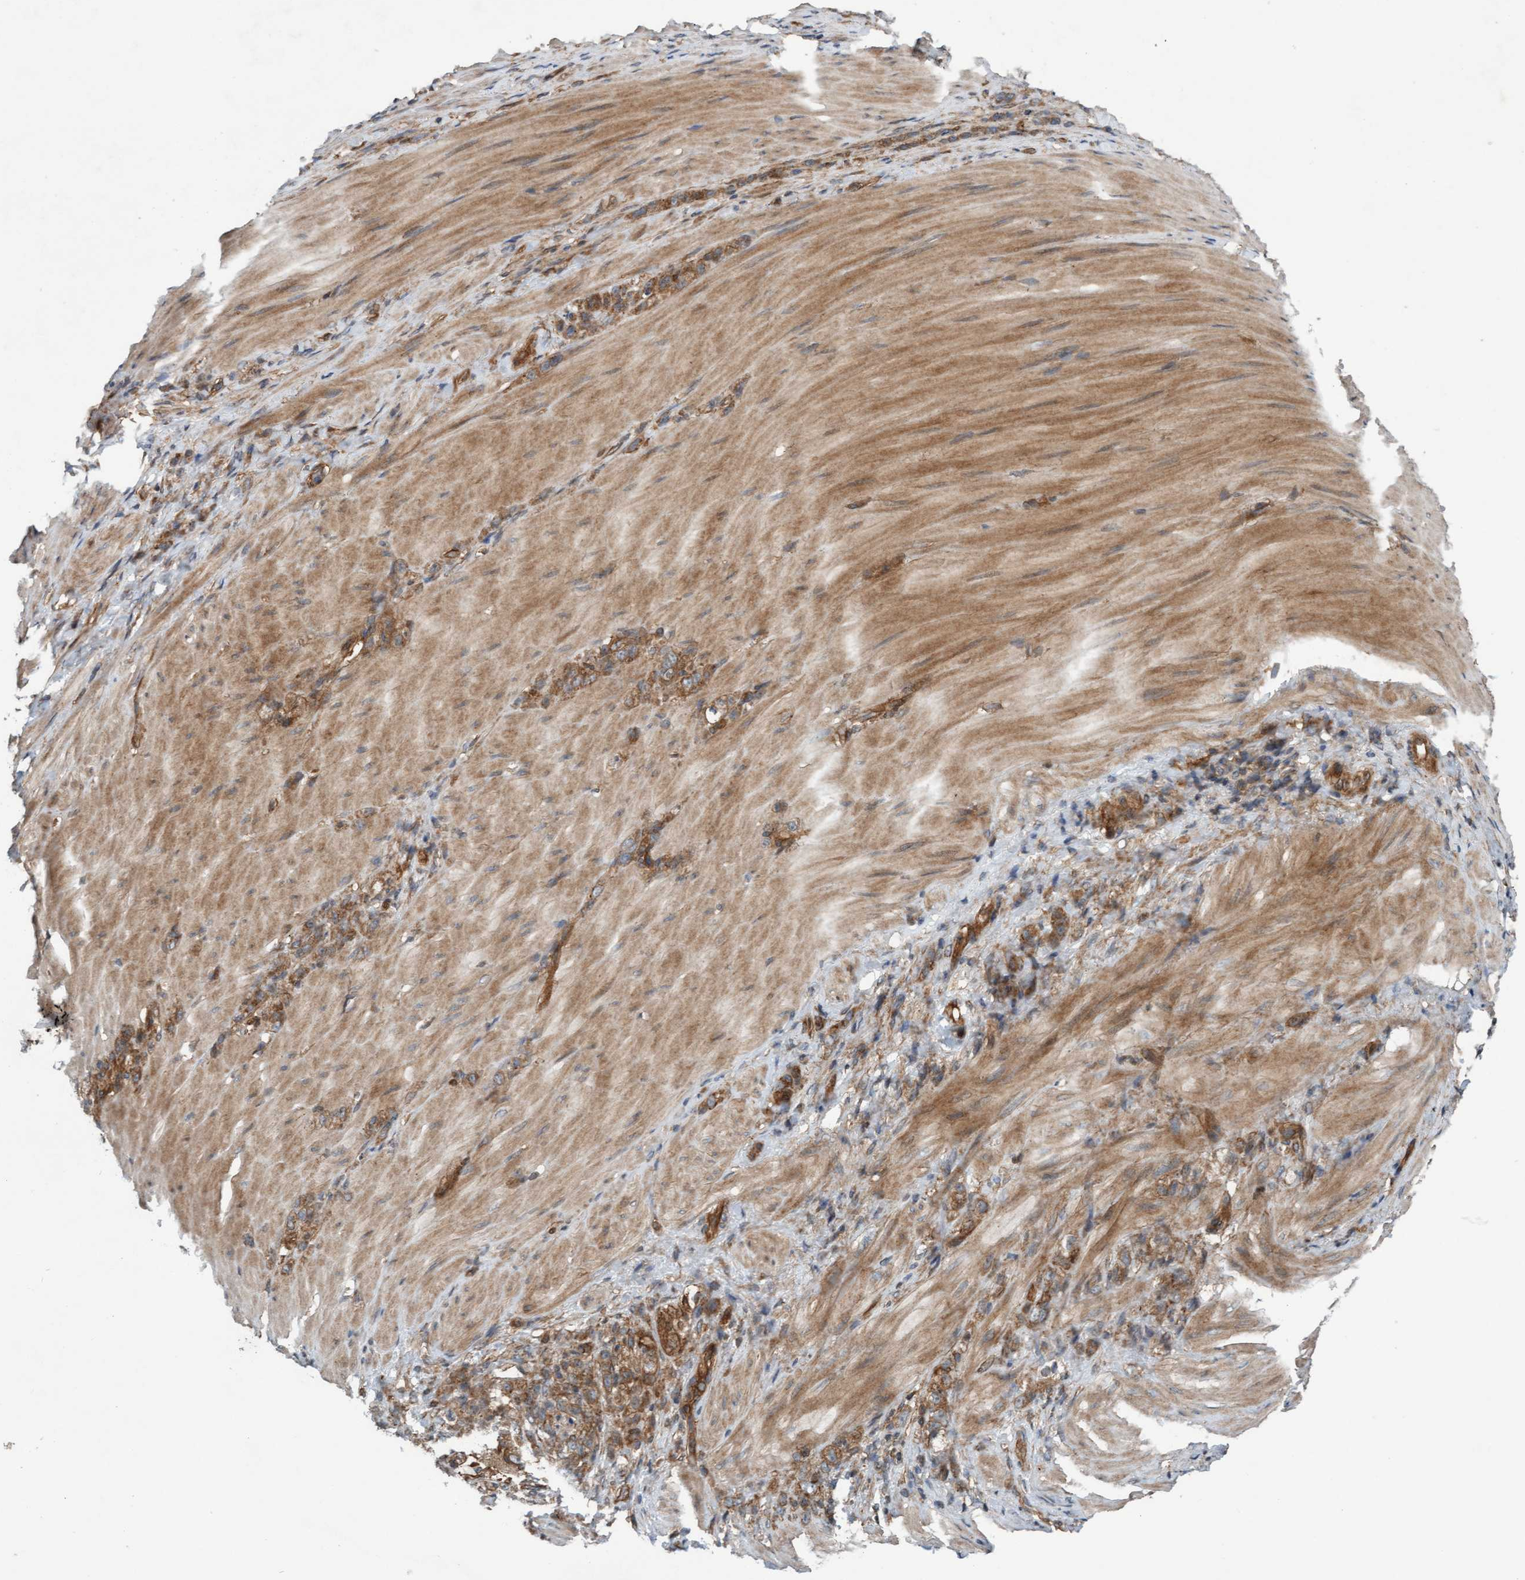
{"staining": {"intensity": "moderate", "quantity": ">75%", "location": "cytoplasmic/membranous"}, "tissue": "stomach cancer", "cell_type": "Tumor cells", "image_type": "cancer", "snomed": [{"axis": "morphology", "description": "Normal tissue, NOS"}, {"axis": "morphology", "description": "Adenocarcinoma, NOS"}, {"axis": "topography", "description": "Stomach"}], "caption": "Adenocarcinoma (stomach) was stained to show a protein in brown. There is medium levels of moderate cytoplasmic/membranous positivity in approximately >75% of tumor cells. (DAB (3,3'-diaminobenzidine) IHC with brightfield microscopy, high magnification).", "gene": "ERAL1", "patient": {"sex": "male", "age": 82}}